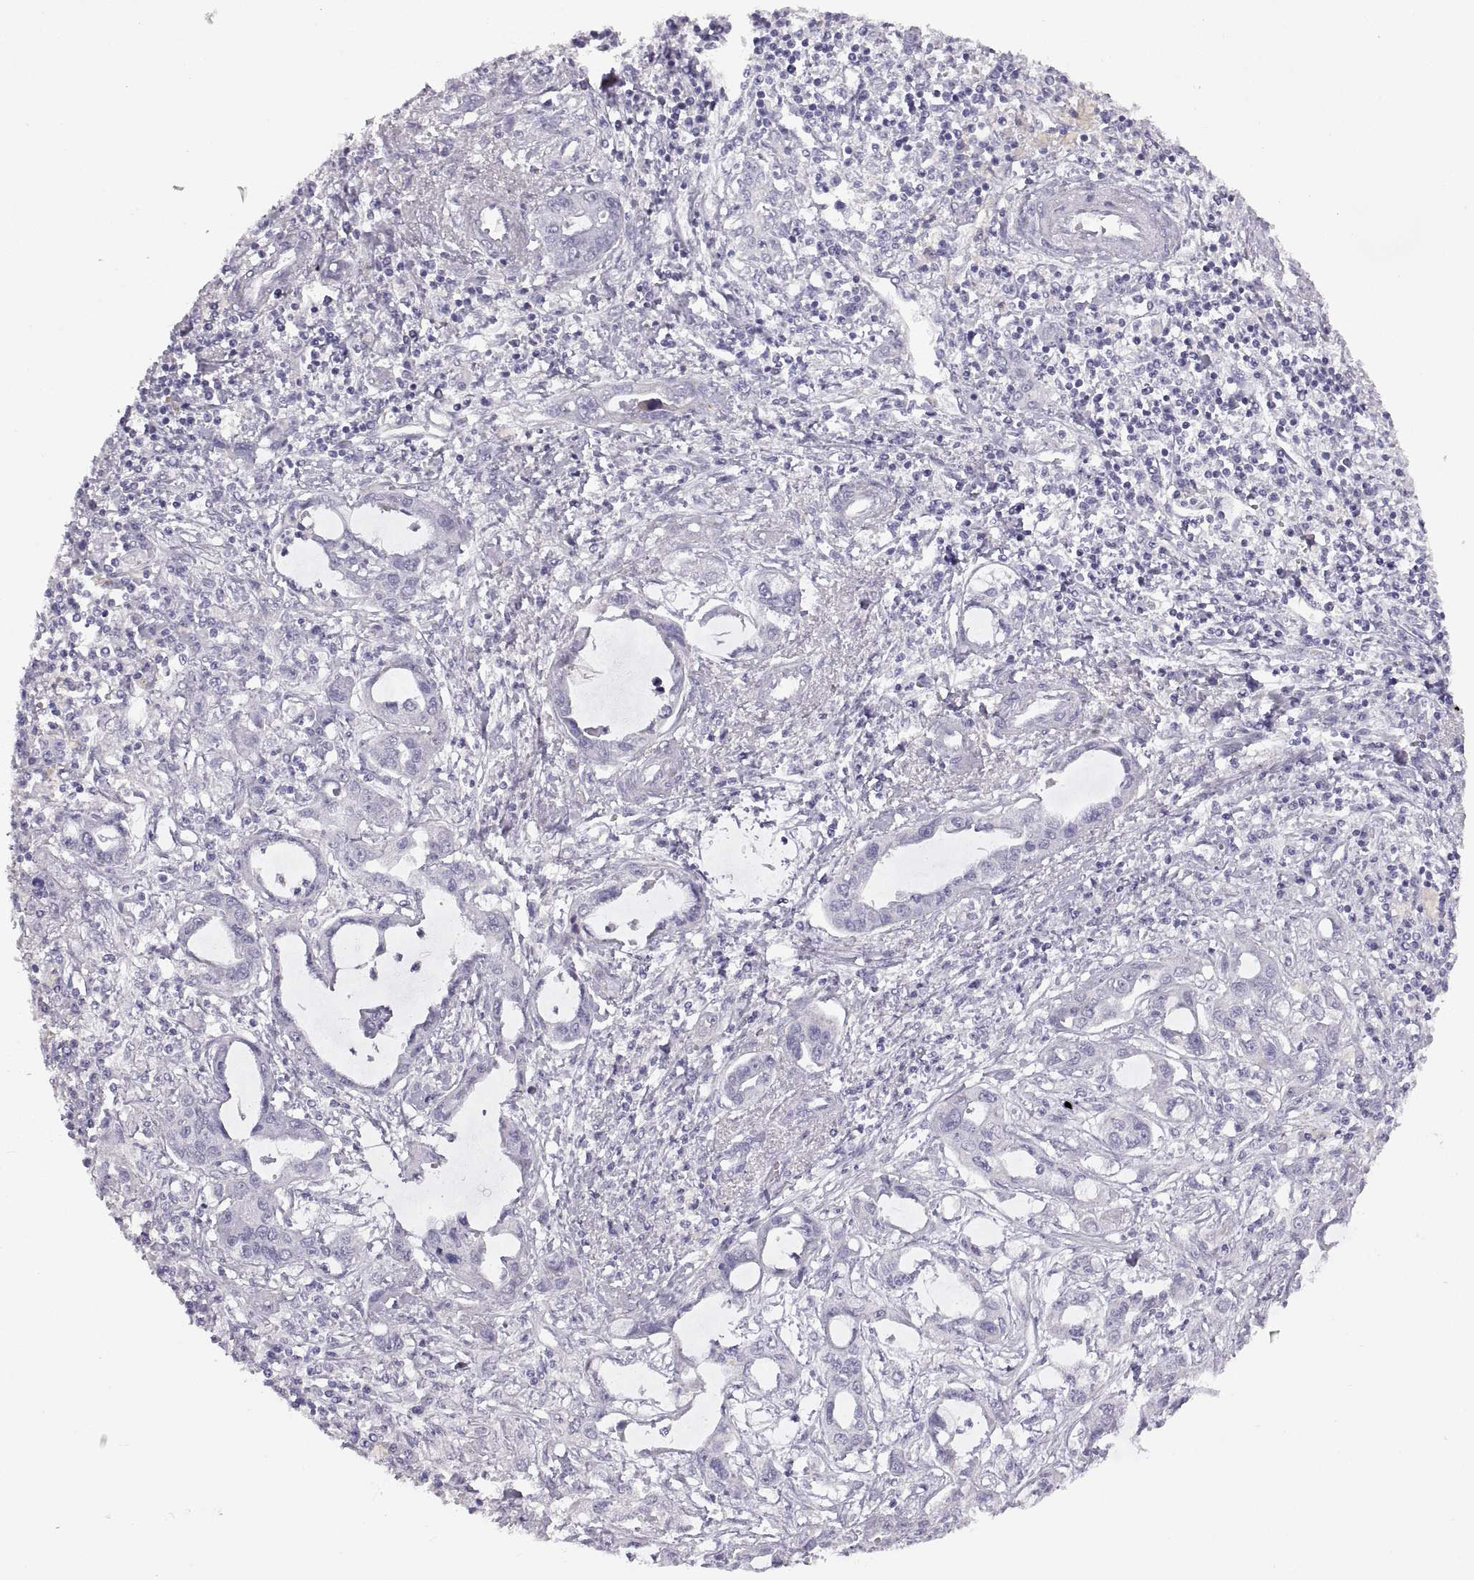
{"staining": {"intensity": "negative", "quantity": "none", "location": "none"}, "tissue": "liver cancer", "cell_type": "Tumor cells", "image_type": "cancer", "snomed": [{"axis": "morphology", "description": "Cholangiocarcinoma"}, {"axis": "topography", "description": "Liver"}], "caption": "Tumor cells show no significant protein positivity in cholangiocarcinoma (liver).", "gene": "CRYBB3", "patient": {"sex": "male", "age": 58}}